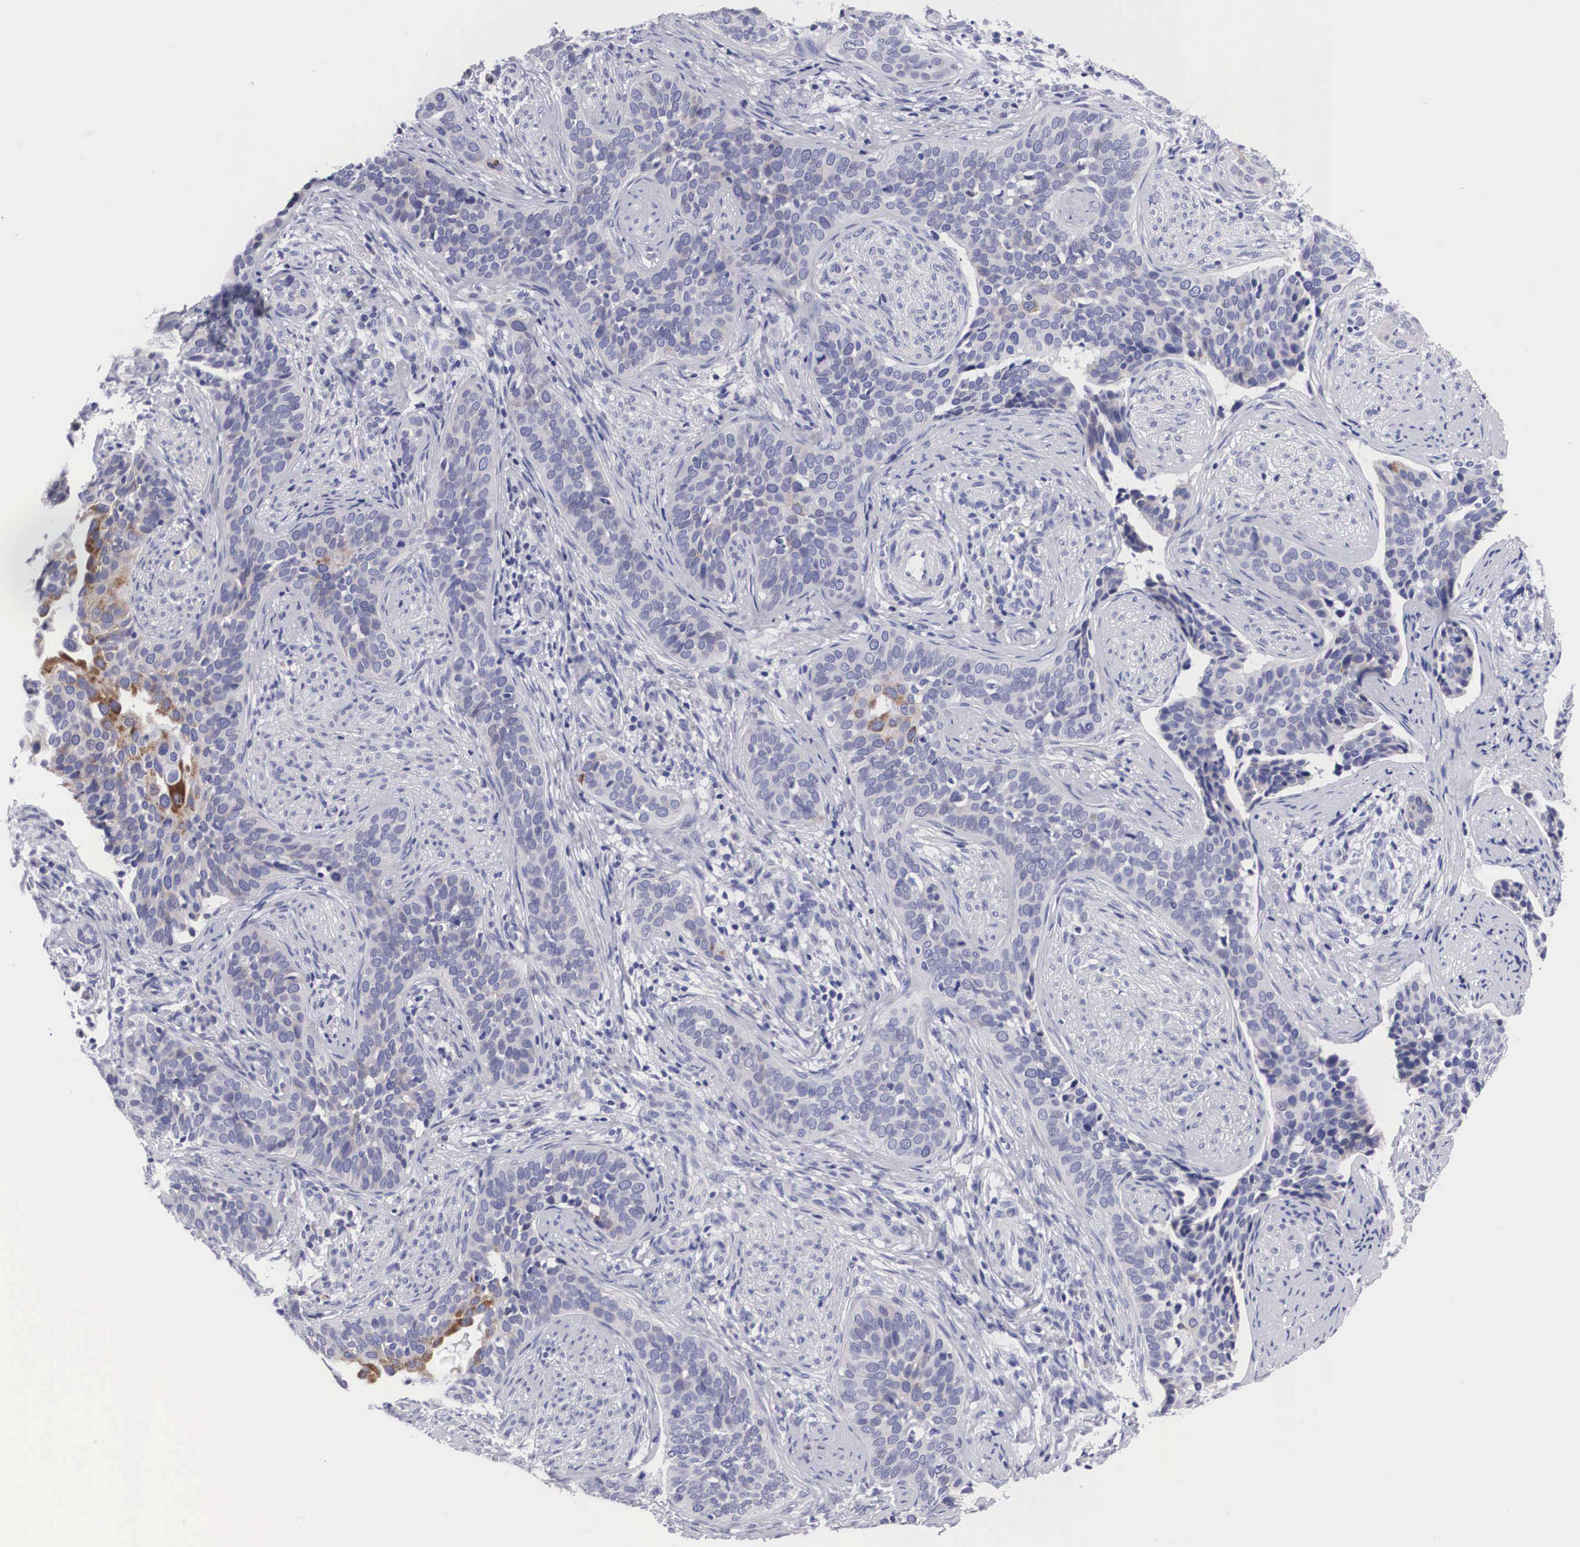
{"staining": {"intensity": "negative", "quantity": "none", "location": "none"}, "tissue": "cervical cancer", "cell_type": "Tumor cells", "image_type": "cancer", "snomed": [{"axis": "morphology", "description": "Squamous cell carcinoma, NOS"}, {"axis": "topography", "description": "Cervix"}], "caption": "Tumor cells show no significant protein expression in squamous cell carcinoma (cervical).", "gene": "ARMCX3", "patient": {"sex": "female", "age": 31}}